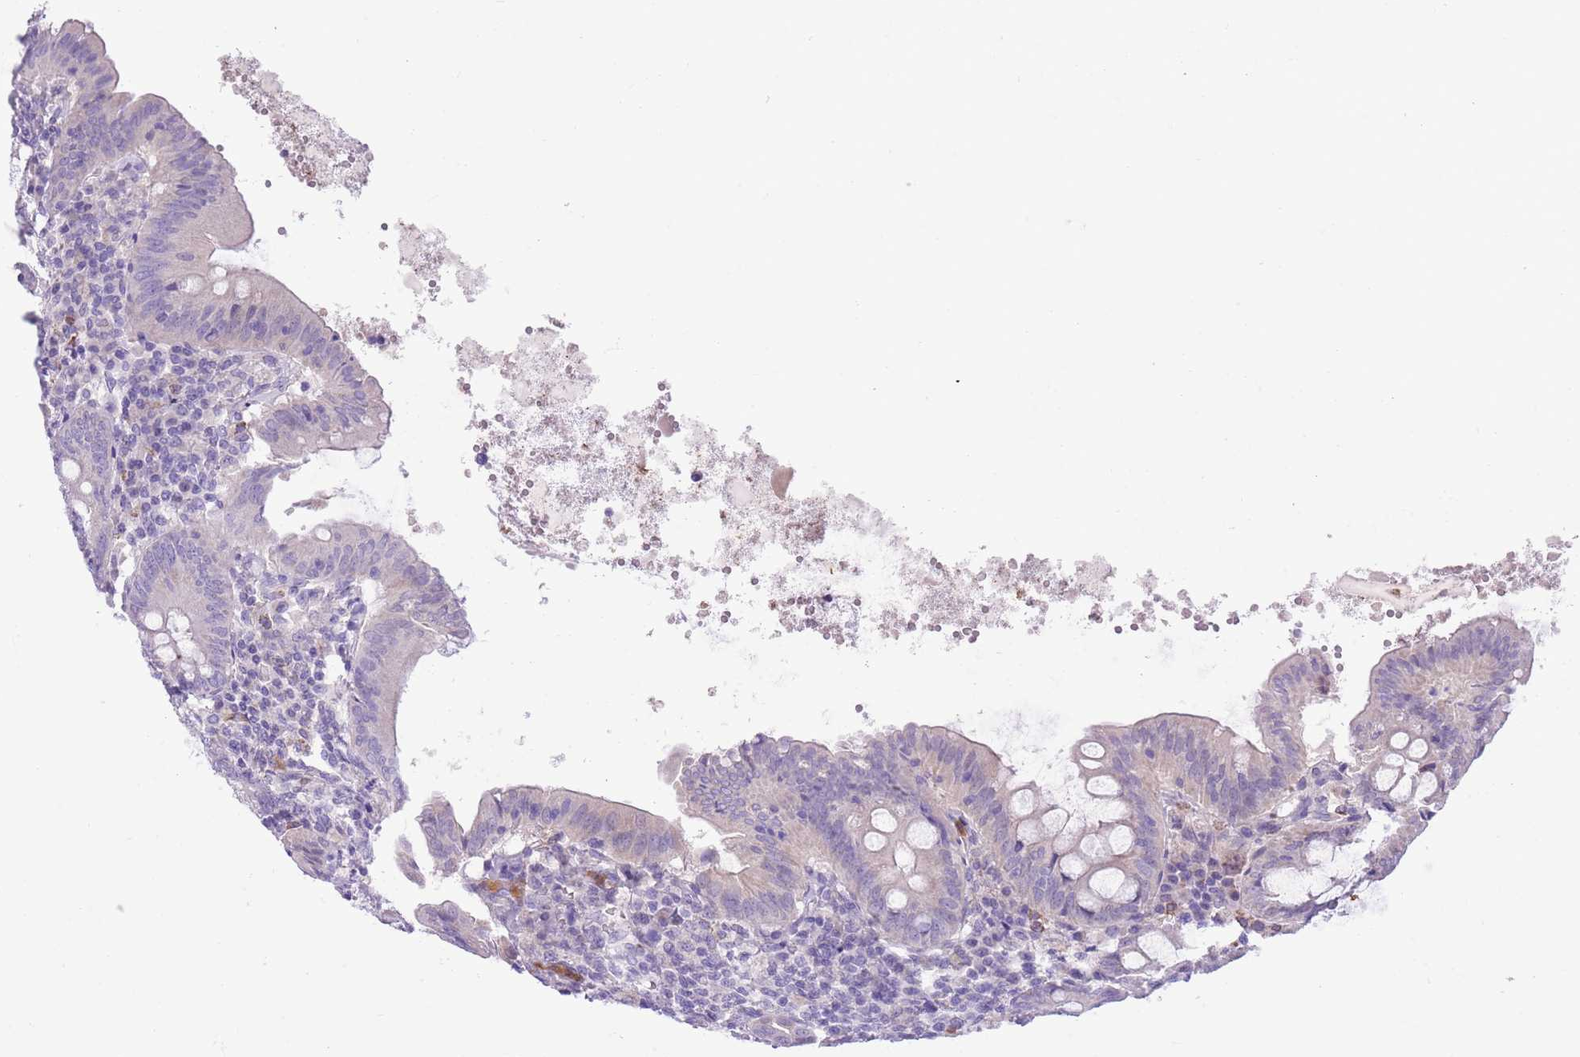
{"staining": {"intensity": "negative", "quantity": "none", "location": "none"}, "tissue": "appendix", "cell_type": "Glandular cells", "image_type": "normal", "snomed": [{"axis": "morphology", "description": "Normal tissue, NOS"}, {"axis": "topography", "description": "Appendix"}], "caption": "This is a micrograph of IHC staining of unremarkable appendix, which shows no positivity in glandular cells.", "gene": "OR6M1", "patient": {"sex": "female", "age": 54}}